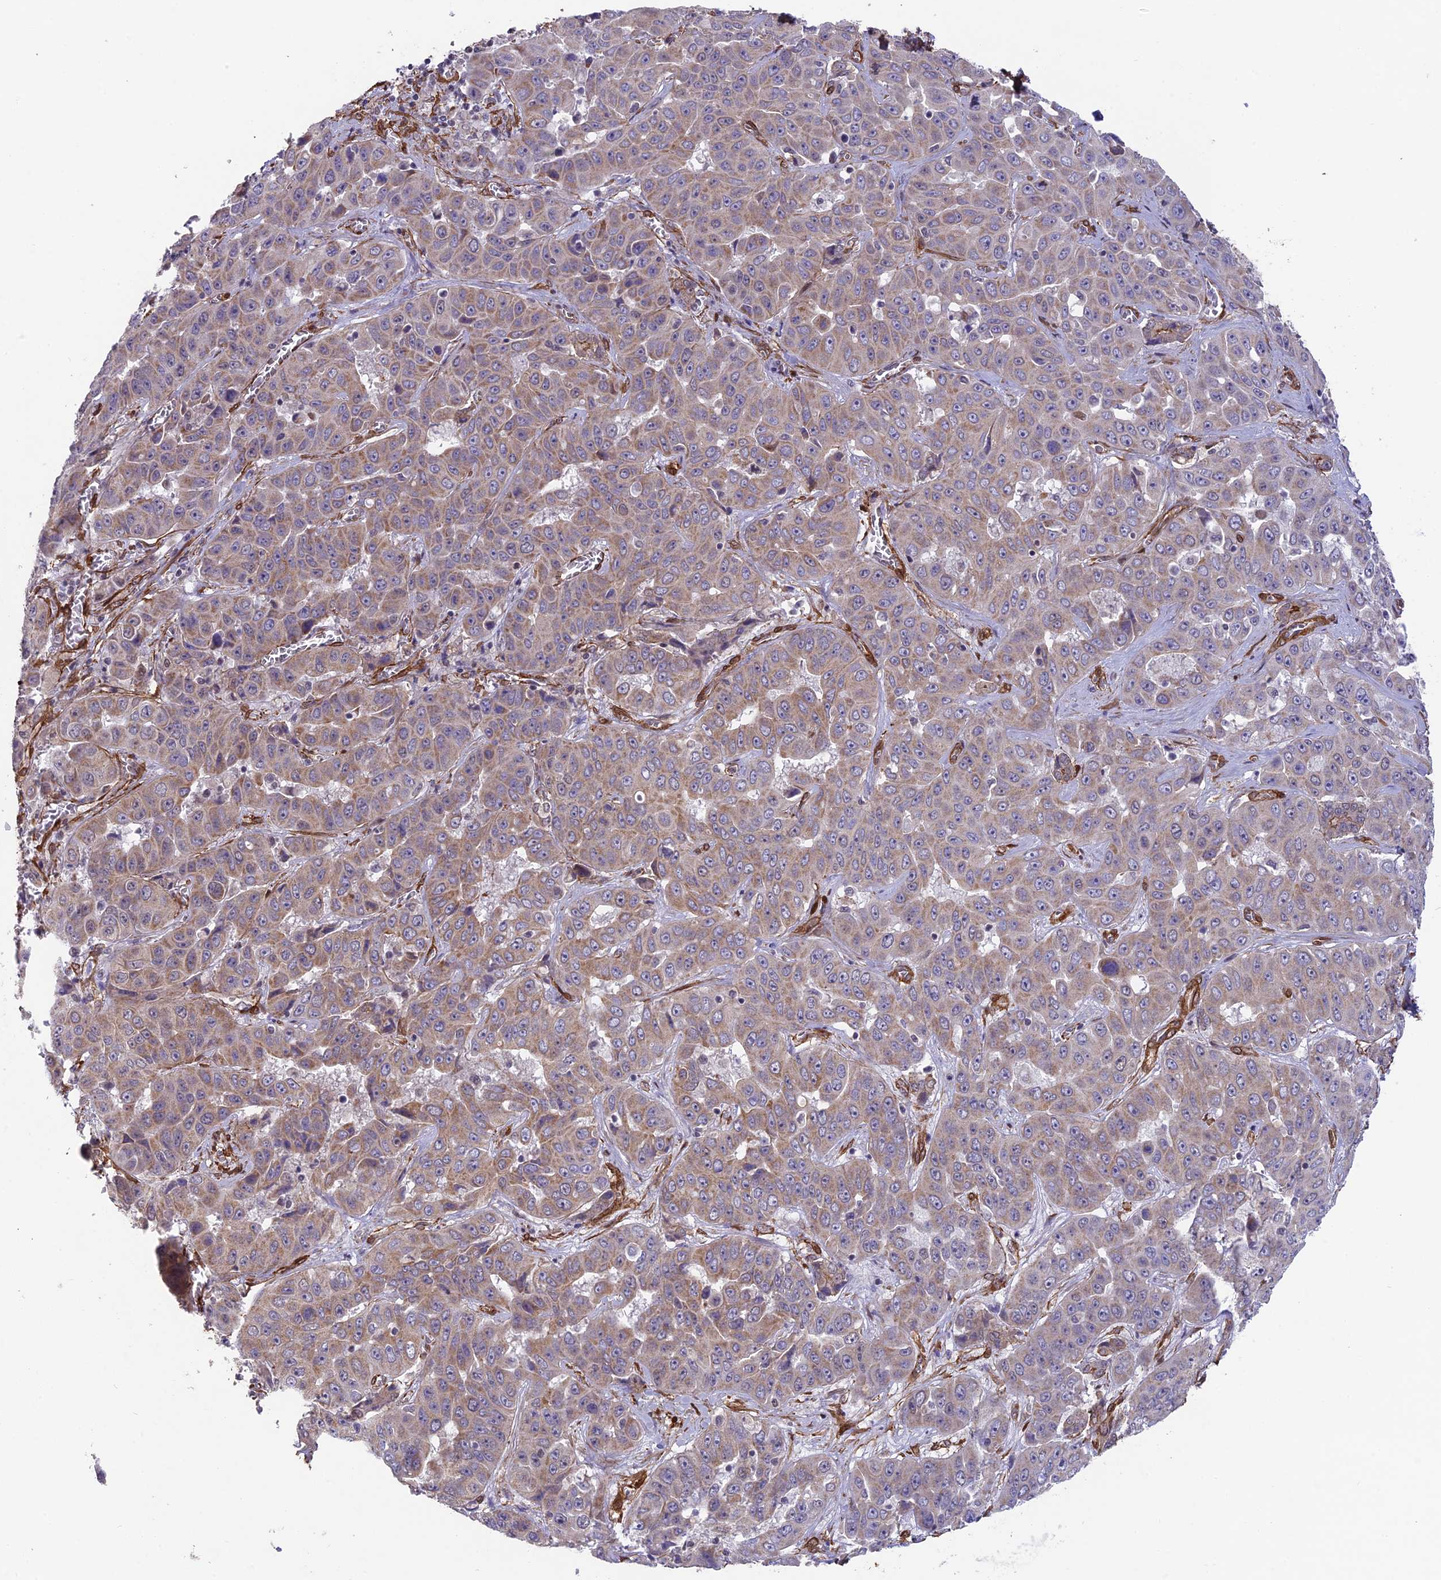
{"staining": {"intensity": "weak", "quantity": ">75%", "location": "cytoplasmic/membranous"}, "tissue": "liver cancer", "cell_type": "Tumor cells", "image_type": "cancer", "snomed": [{"axis": "morphology", "description": "Cholangiocarcinoma"}, {"axis": "topography", "description": "Liver"}], "caption": "Immunohistochemistry histopathology image of neoplastic tissue: liver cancer (cholangiocarcinoma) stained using IHC reveals low levels of weak protein expression localized specifically in the cytoplasmic/membranous of tumor cells, appearing as a cytoplasmic/membranous brown color.", "gene": "TNS1", "patient": {"sex": "female", "age": 52}}